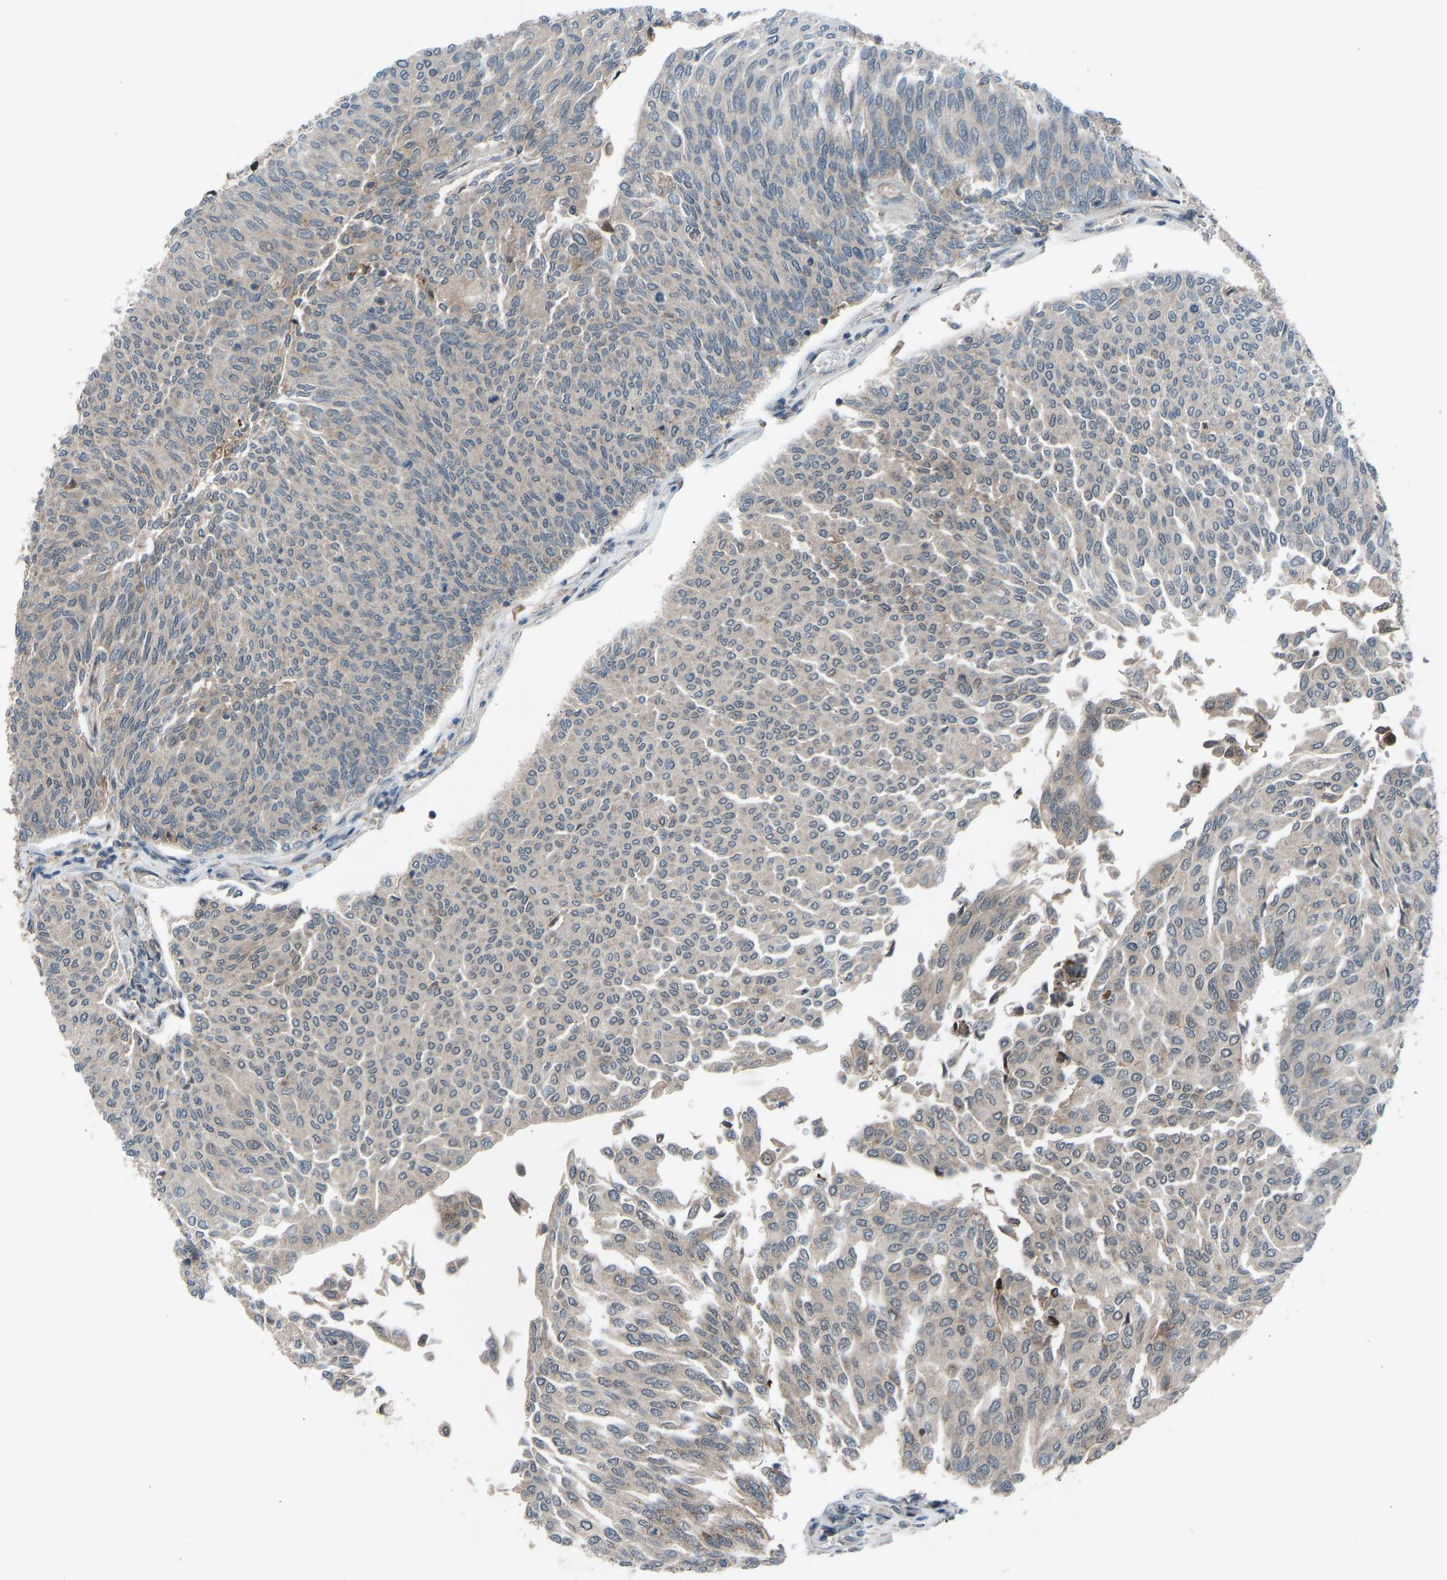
{"staining": {"intensity": "weak", "quantity": "<25%", "location": "cytoplasmic/membranous"}, "tissue": "urothelial cancer", "cell_type": "Tumor cells", "image_type": "cancer", "snomed": [{"axis": "morphology", "description": "Urothelial carcinoma, Low grade"}, {"axis": "topography", "description": "Urinary bladder"}], "caption": "IHC histopathology image of human urothelial carcinoma (low-grade) stained for a protein (brown), which reveals no staining in tumor cells. (DAB IHC, high magnification).", "gene": "SLC43A1", "patient": {"sex": "female", "age": 79}}